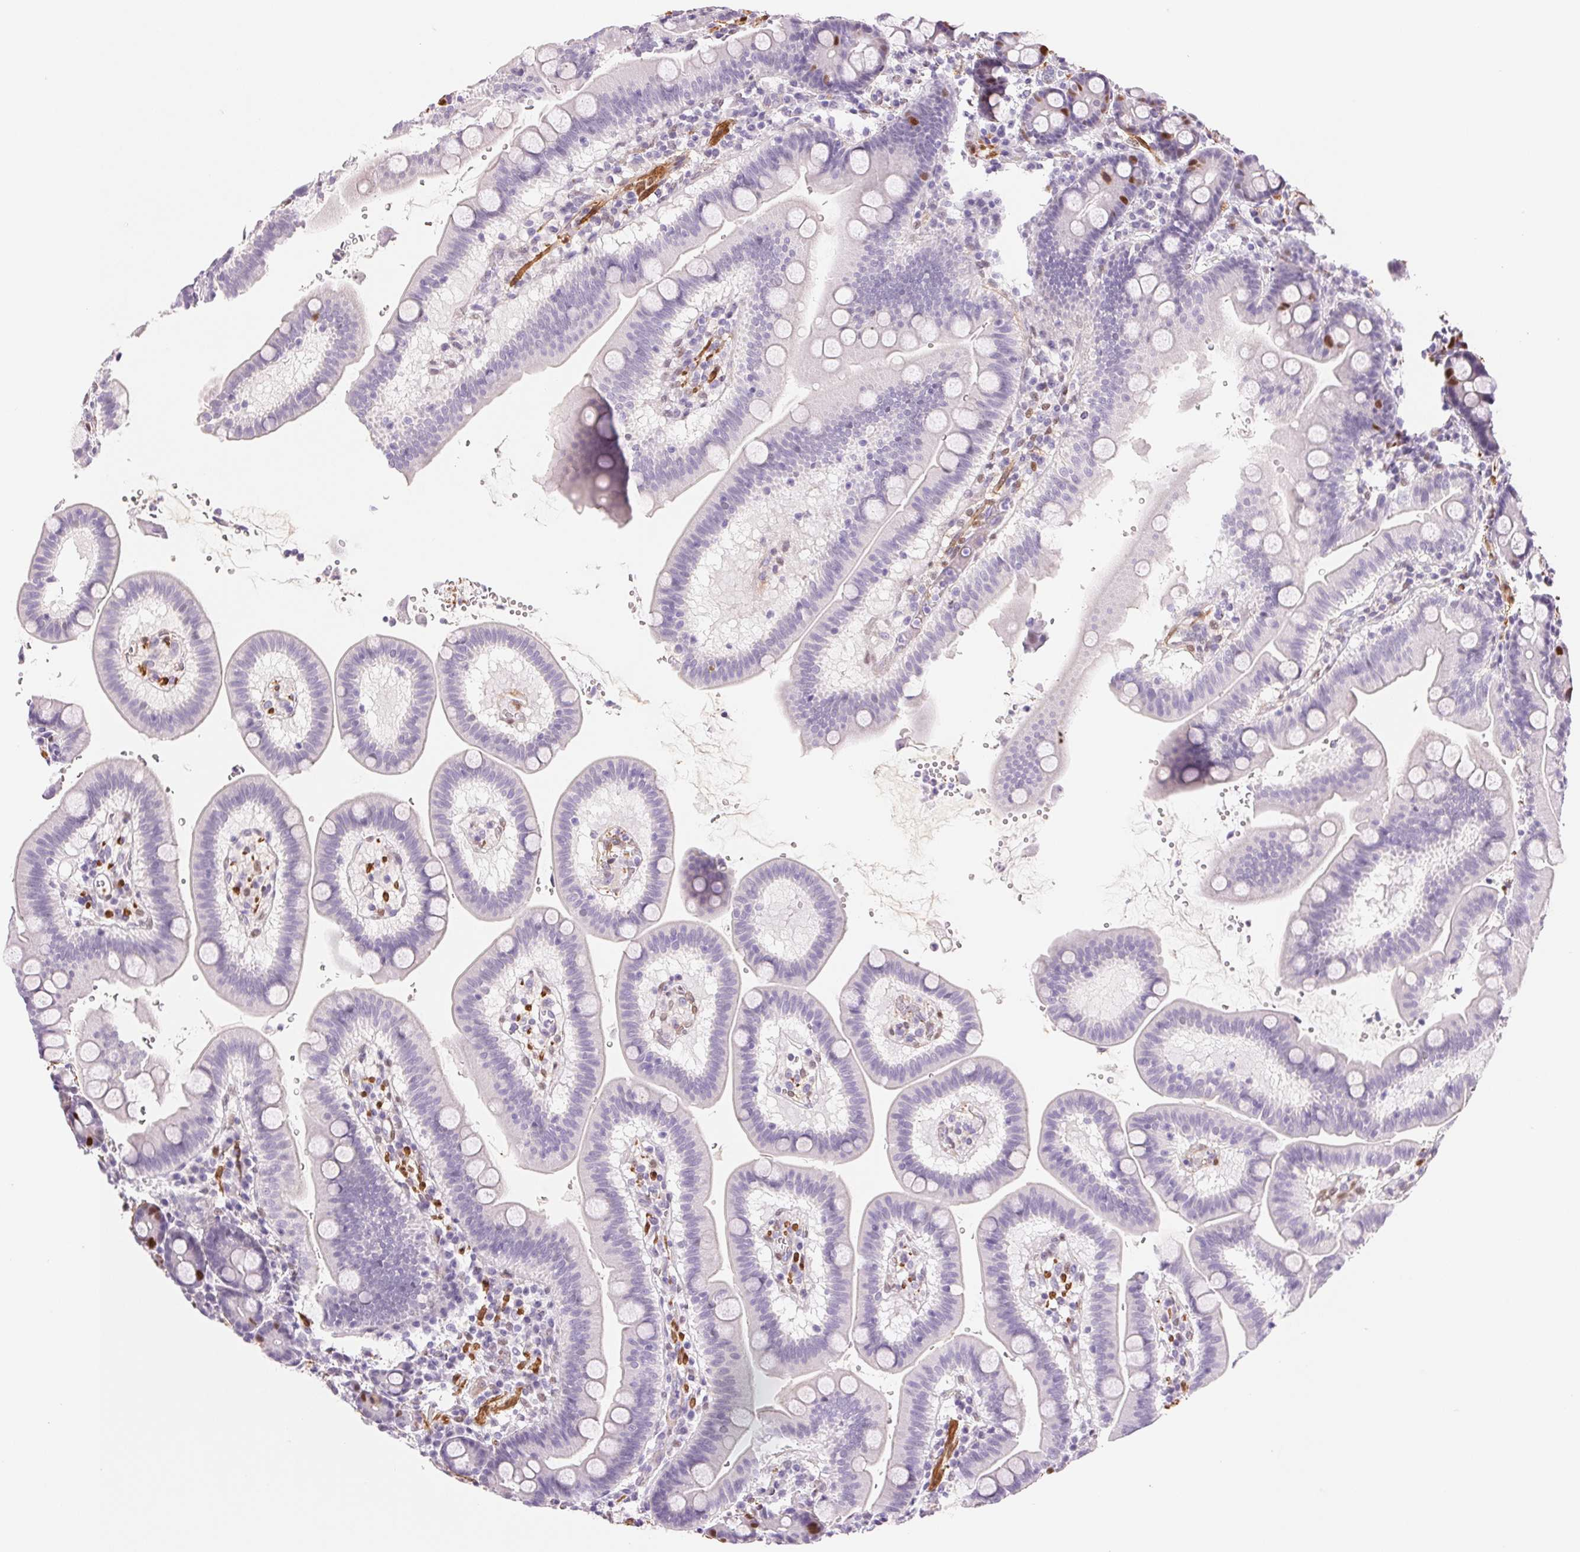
{"staining": {"intensity": "strong", "quantity": "<25%", "location": "nuclear"}, "tissue": "duodenum", "cell_type": "Glandular cells", "image_type": "normal", "snomed": [{"axis": "morphology", "description": "Normal tissue, NOS"}, {"axis": "topography", "description": "Duodenum"}], "caption": "Immunohistochemistry (DAB) staining of unremarkable duodenum displays strong nuclear protein staining in approximately <25% of glandular cells.", "gene": "SMTN", "patient": {"sex": "male", "age": 59}}